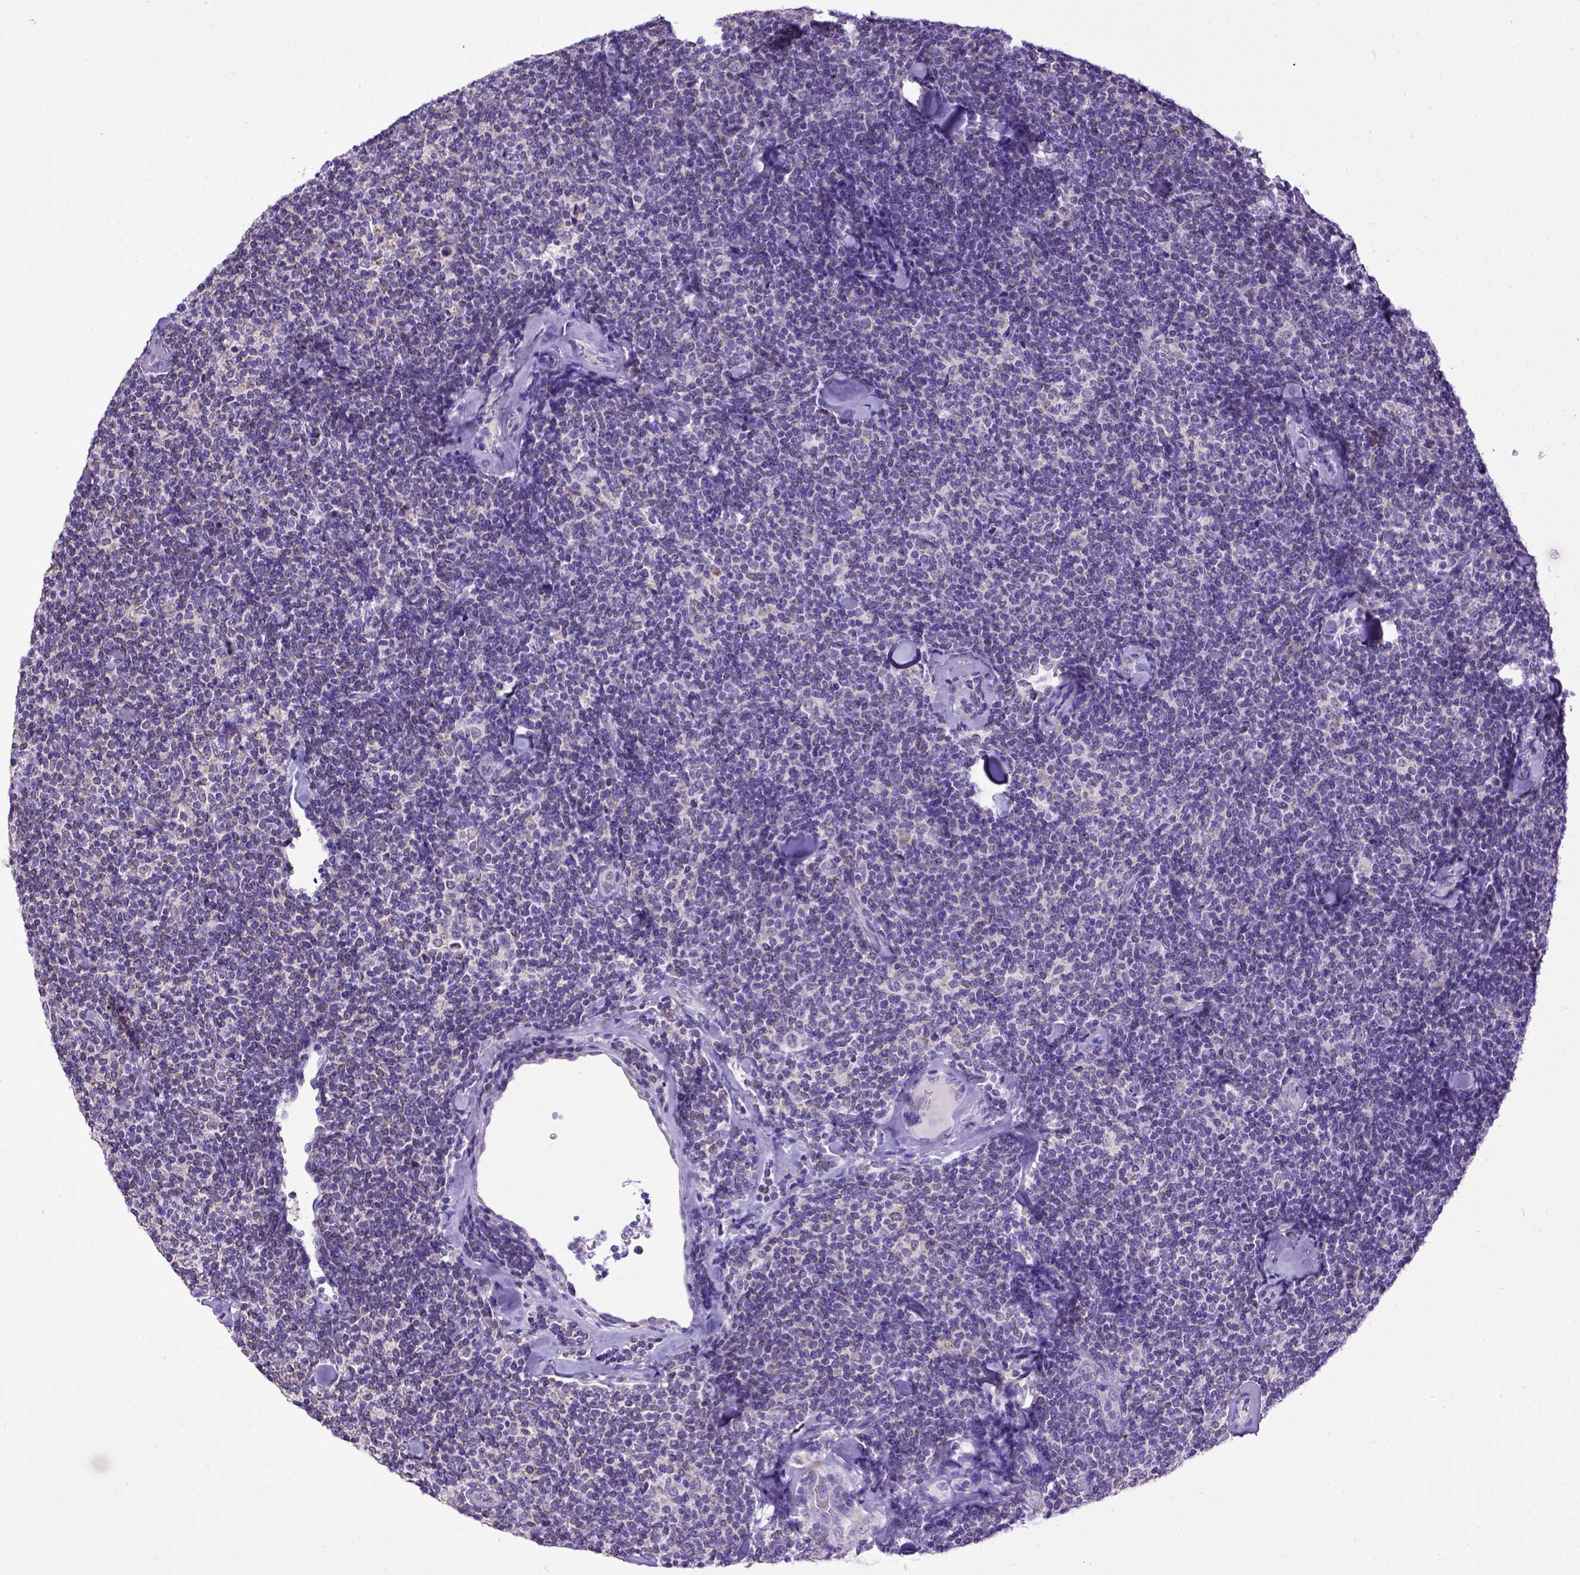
{"staining": {"intensity": "negative", "quantity": "none", "location": "none"}, "tissue": "lymphoma", "cell_type": "Tumor cells", "image_type": "cancer", "snomed": [{"axis": "morphology", "description": "Malignant lymphoma, non-Hodgkin's type, Low grade"}, {"axis": "topography", "description": "Lymph node"}], "caption": "Immunohistochemistry (IHC) of lymphoma demonstrates no expression in tumor cells. (IHC, brightfield microscopy, high magnification).", "gene": "SPEF1", "patient": {"sex": "female", "age": 56}}